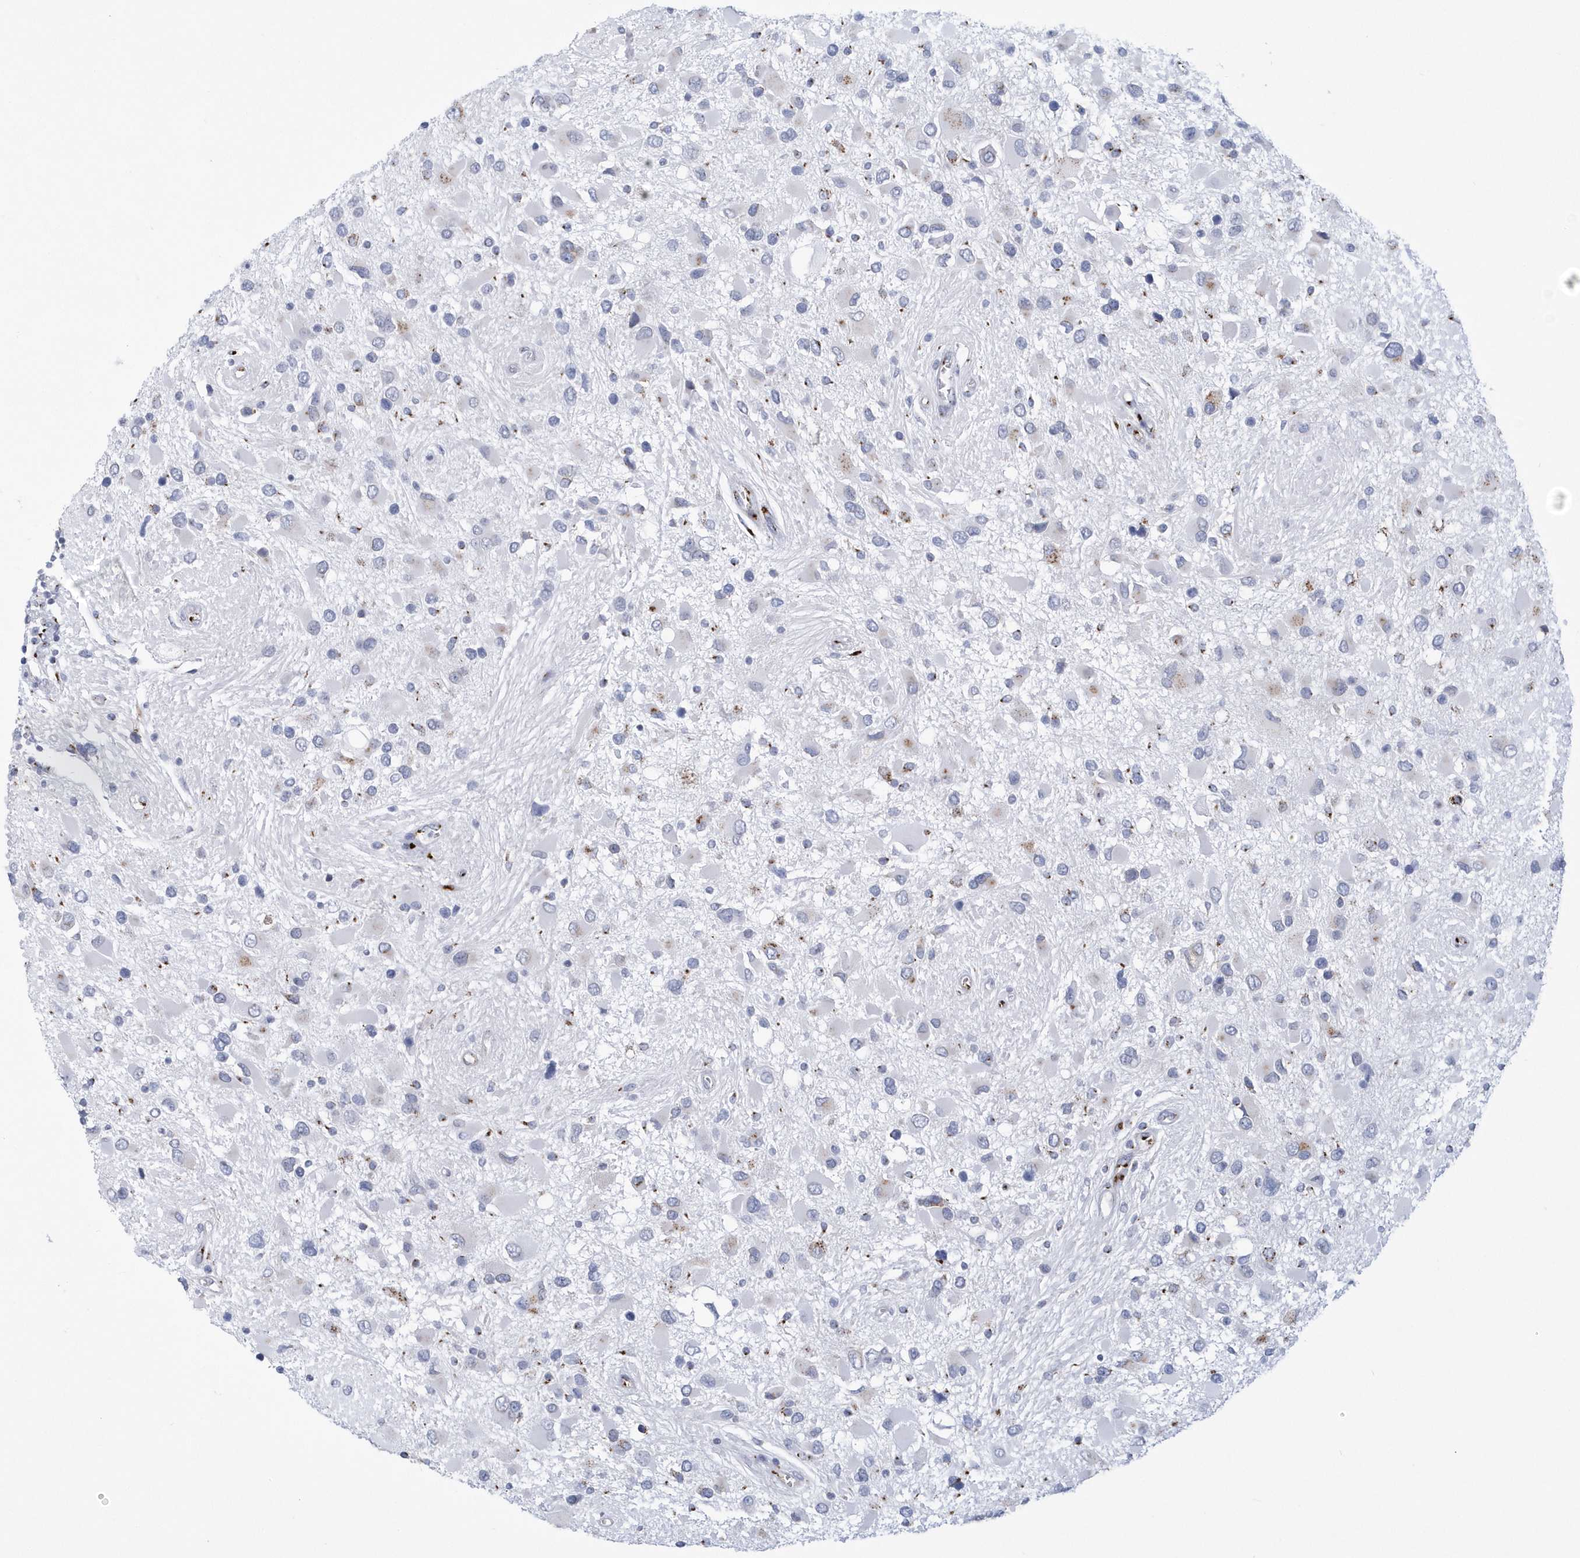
{"staining": {"intensity": "negative", "quantity": "none", "location": "none"}, "tissue": "glioma", "cell_type": "Tumor cells", "image_type": "cancer", "snomed": [{"axis": "morphology", "description": "Glioma, malignant, High grade"}, {"axis": "topography", "description": "Brain"}], "caption": "Glioma was stained to show a protein in brown. There is no significant staining in tumor cells.", "gene": "SLX9", "patient": {"sex": "male", "age": 53}}